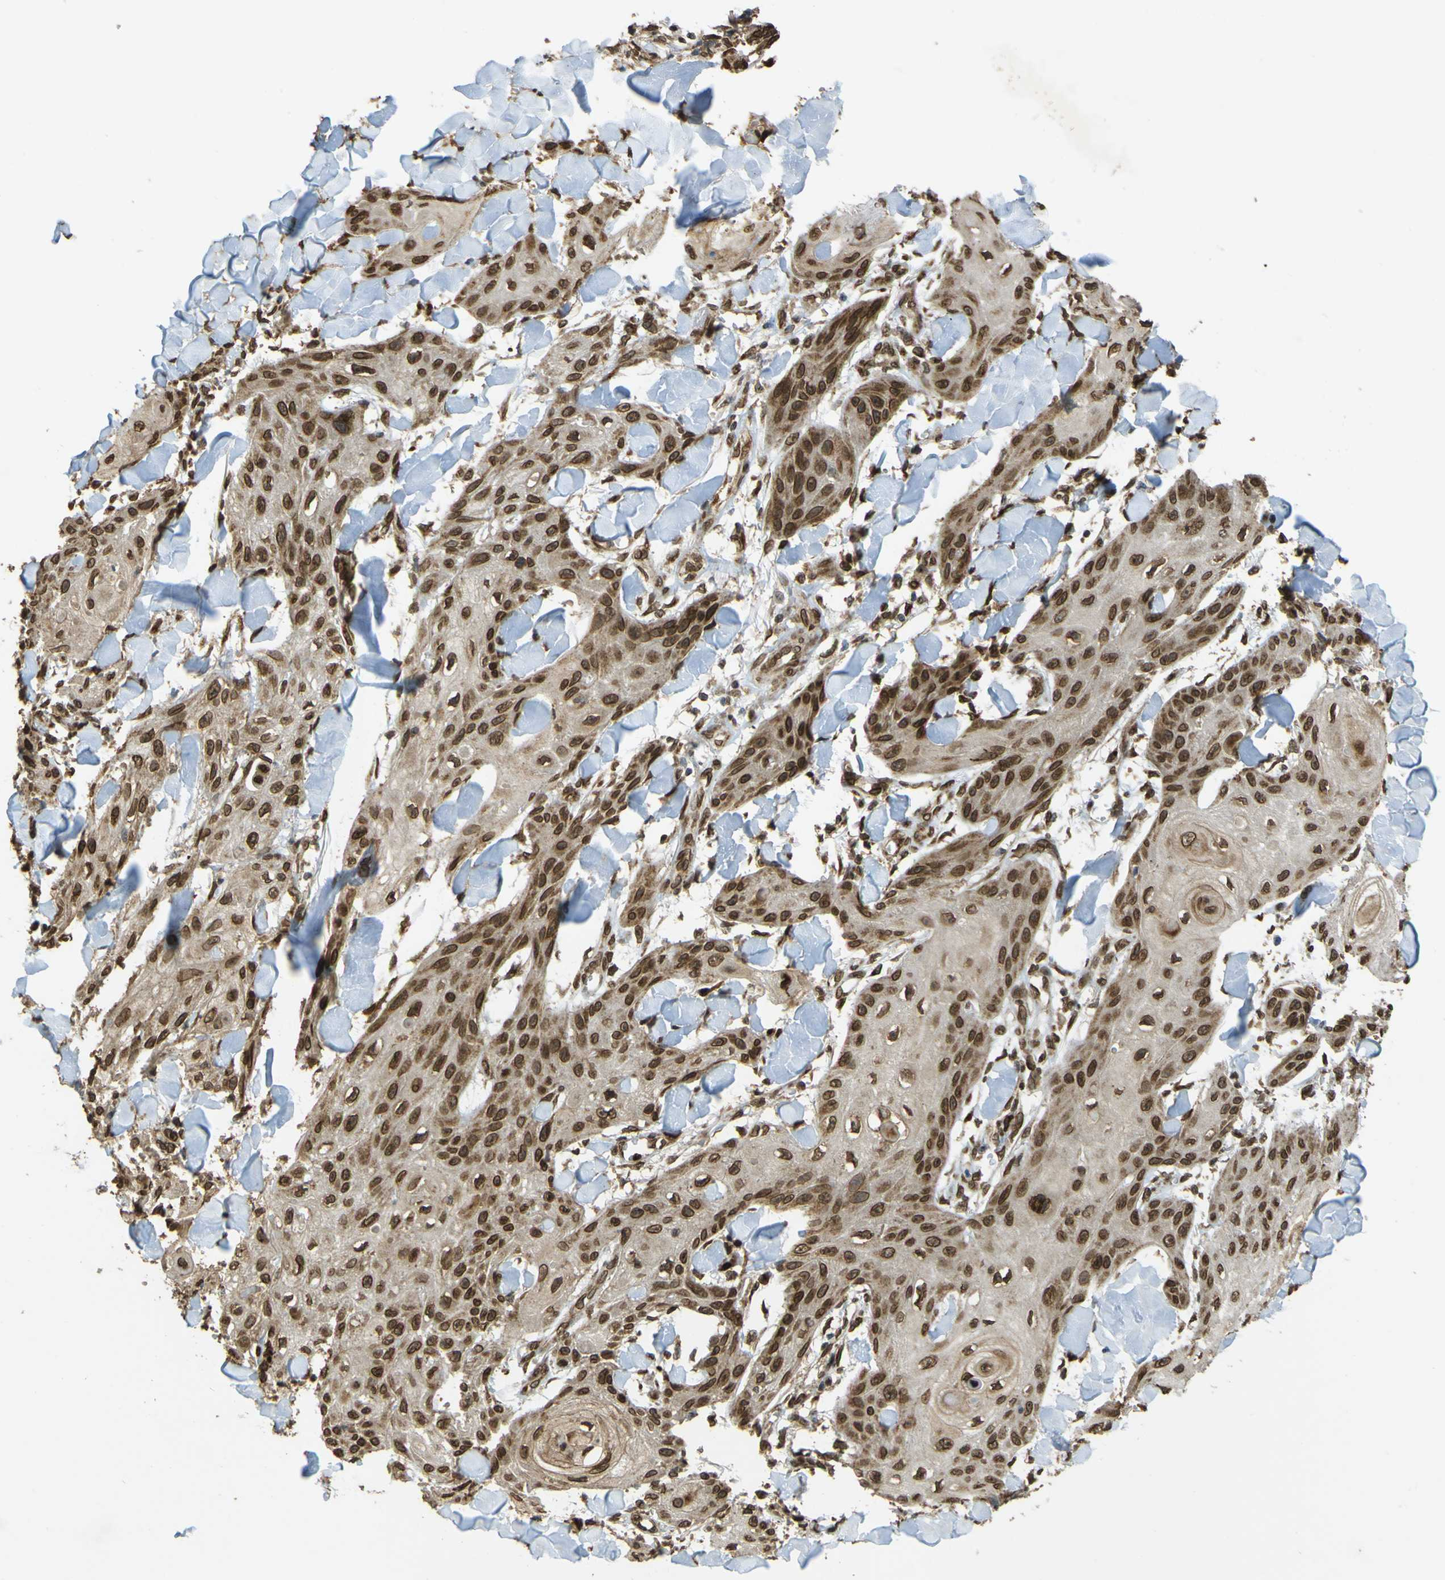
{"staining": {"intensity": "moderate", "quantity": ">75%", "location": "cytoplasmic/membranous,nuclear"}, "tissue": "skin cancer", "cell_type": "Tumor cells", "image_type": "cancer", "snomed": [{"axis": "morphology", "description": "Squamous cell carcinoma, NOS"}, {"axis": "topography", "description": "Skin"}], "caption": "Tumor cells demonstrate medium levels of moderate cytoplasmic/membranous and nuclear staining in about >75% of cells in human skin cancer (squamous cell carcinoma).", "gene": "GALNT1", "patient": {"sex": "male", "age": 74}}